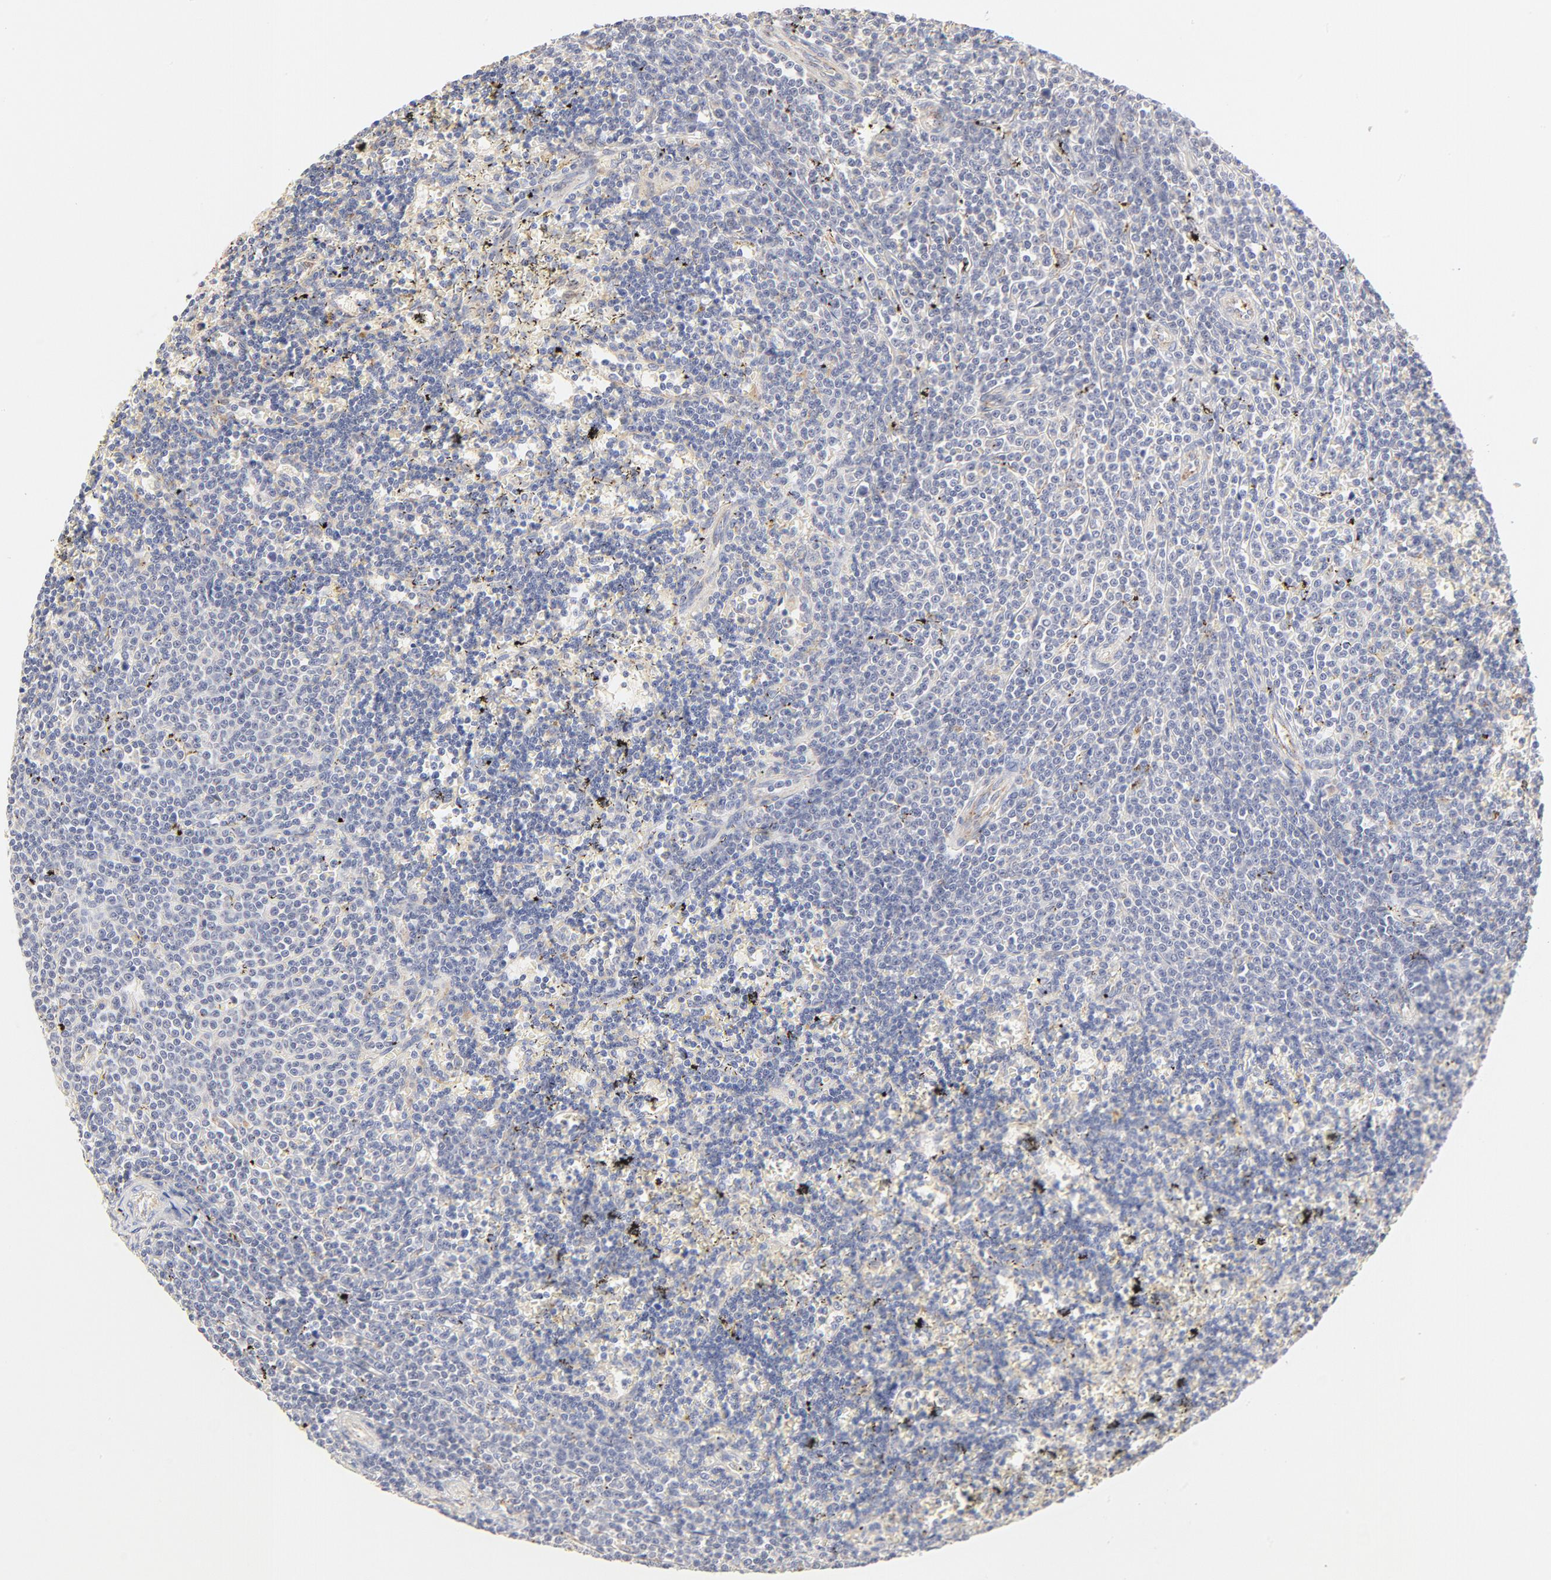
{"staining": {"intensity": "weak", "quantity": "<25%", "location": "cytoplasmic/membranous"}, "tissue": "lymphoma", "cell_type": "Tumor cells", "image_type": "cancer", "snomed": [{"axis": "morphology", "description": "Malignant lymphoma, non-Hodgkin's type, Low grade"}, {"axis": "topography", "description": "Spleen"}], "caption": "The histopathology image reveals no significant staining in tumor cells of malignant lymphoma, non-Hodgkin's type (low-grade).", "gene": "MTERF2", "patient": {"sex": "male", "age": 60}}